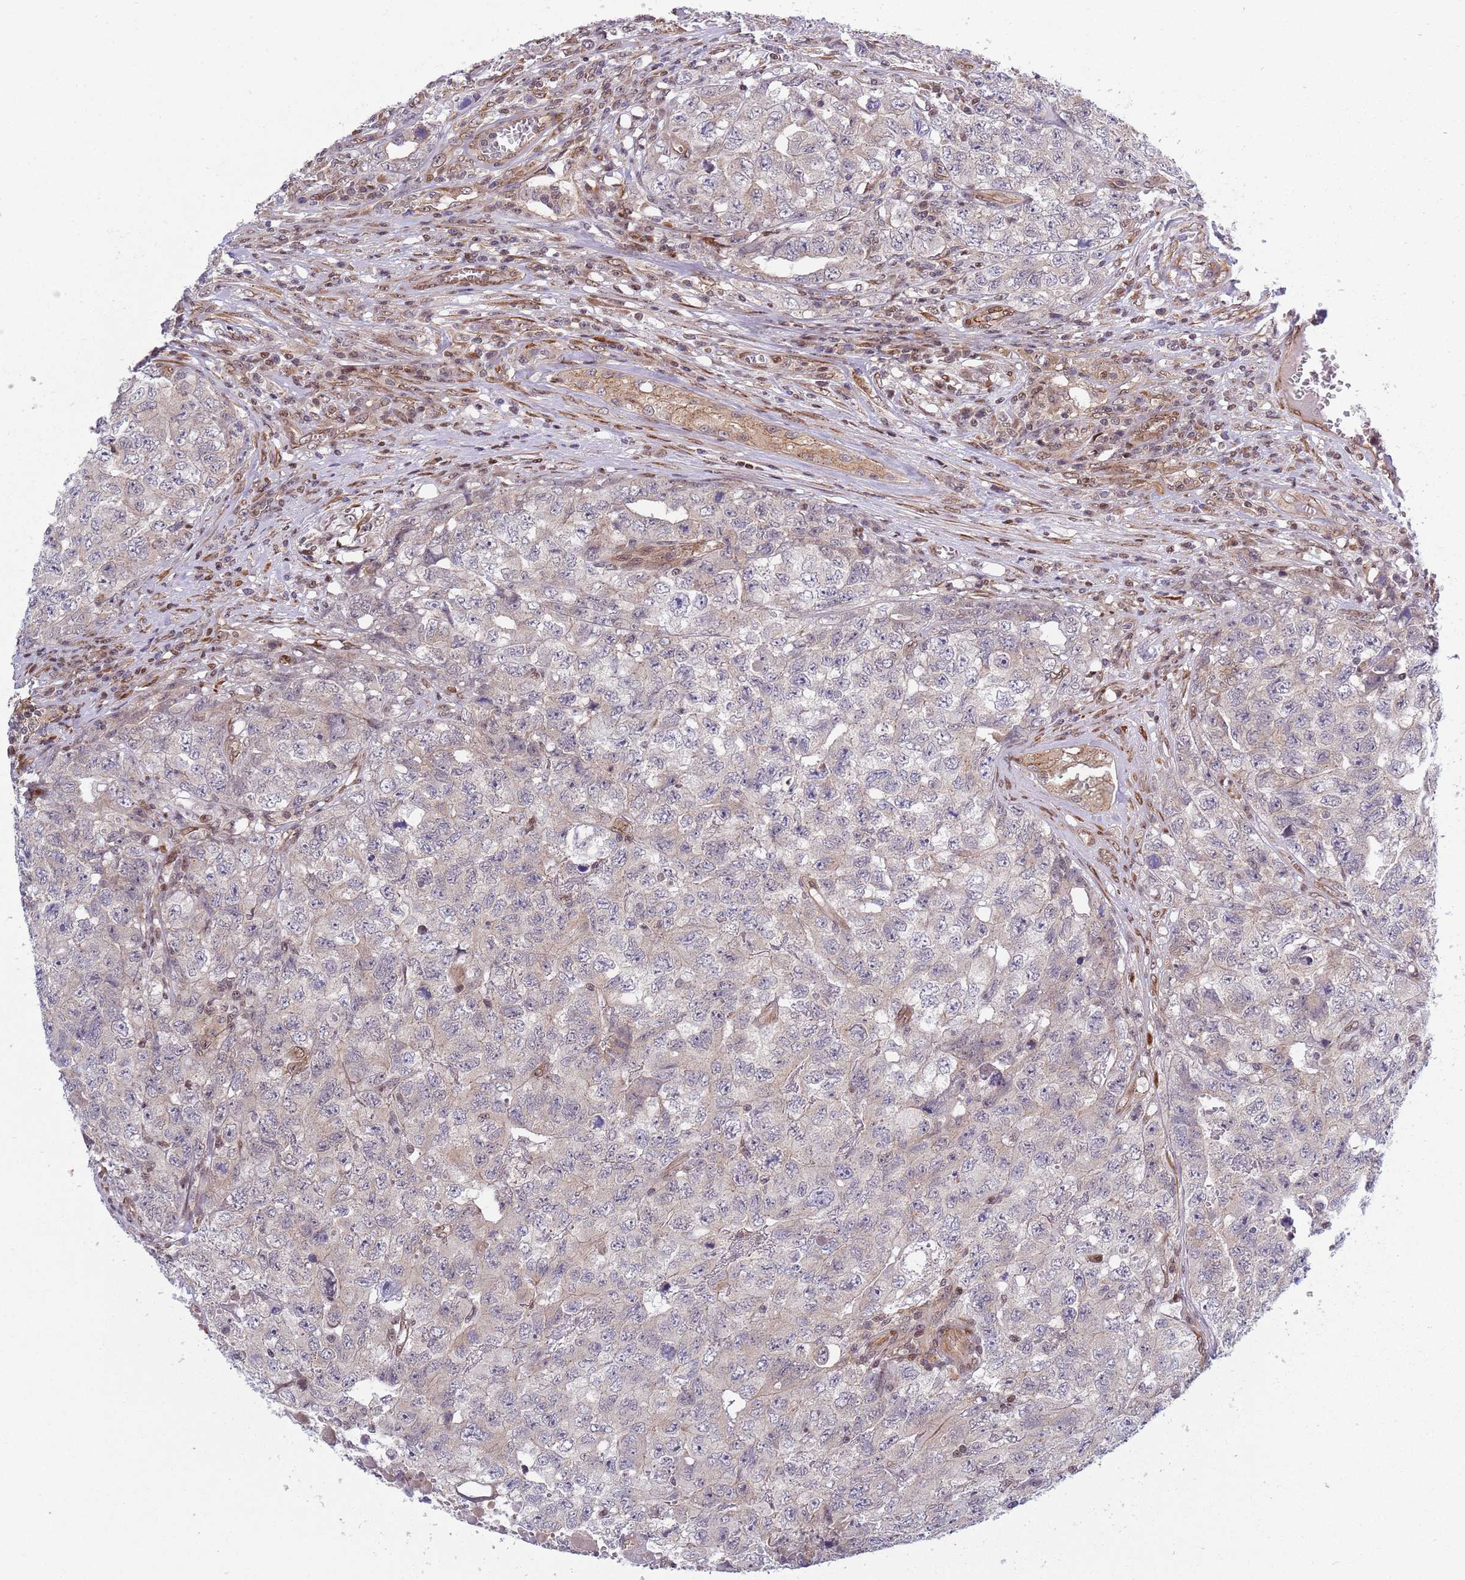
{"staining": {"intensity": "negative", "quantity": "none", "location": "none"}, "tissue": "testis cancer", "cell_type": "Tumor cells", "image_type": "cancer", "snomed": [{"axis": "morphology", "description": "Carcinoma, Embryonal, NOS"}, {"axis": "topography", "description": "Testis"}], "caption": "IHC of human testis cancer (embryonal carcinoma) demonstrates no positivity in tumor cells. (DAB (3,3'-diaminobenzidine) immunohistochemistry with hematoxylin counter stain).", "gene": "TBX10", "patient": {"sex": "male", "age": 31}}